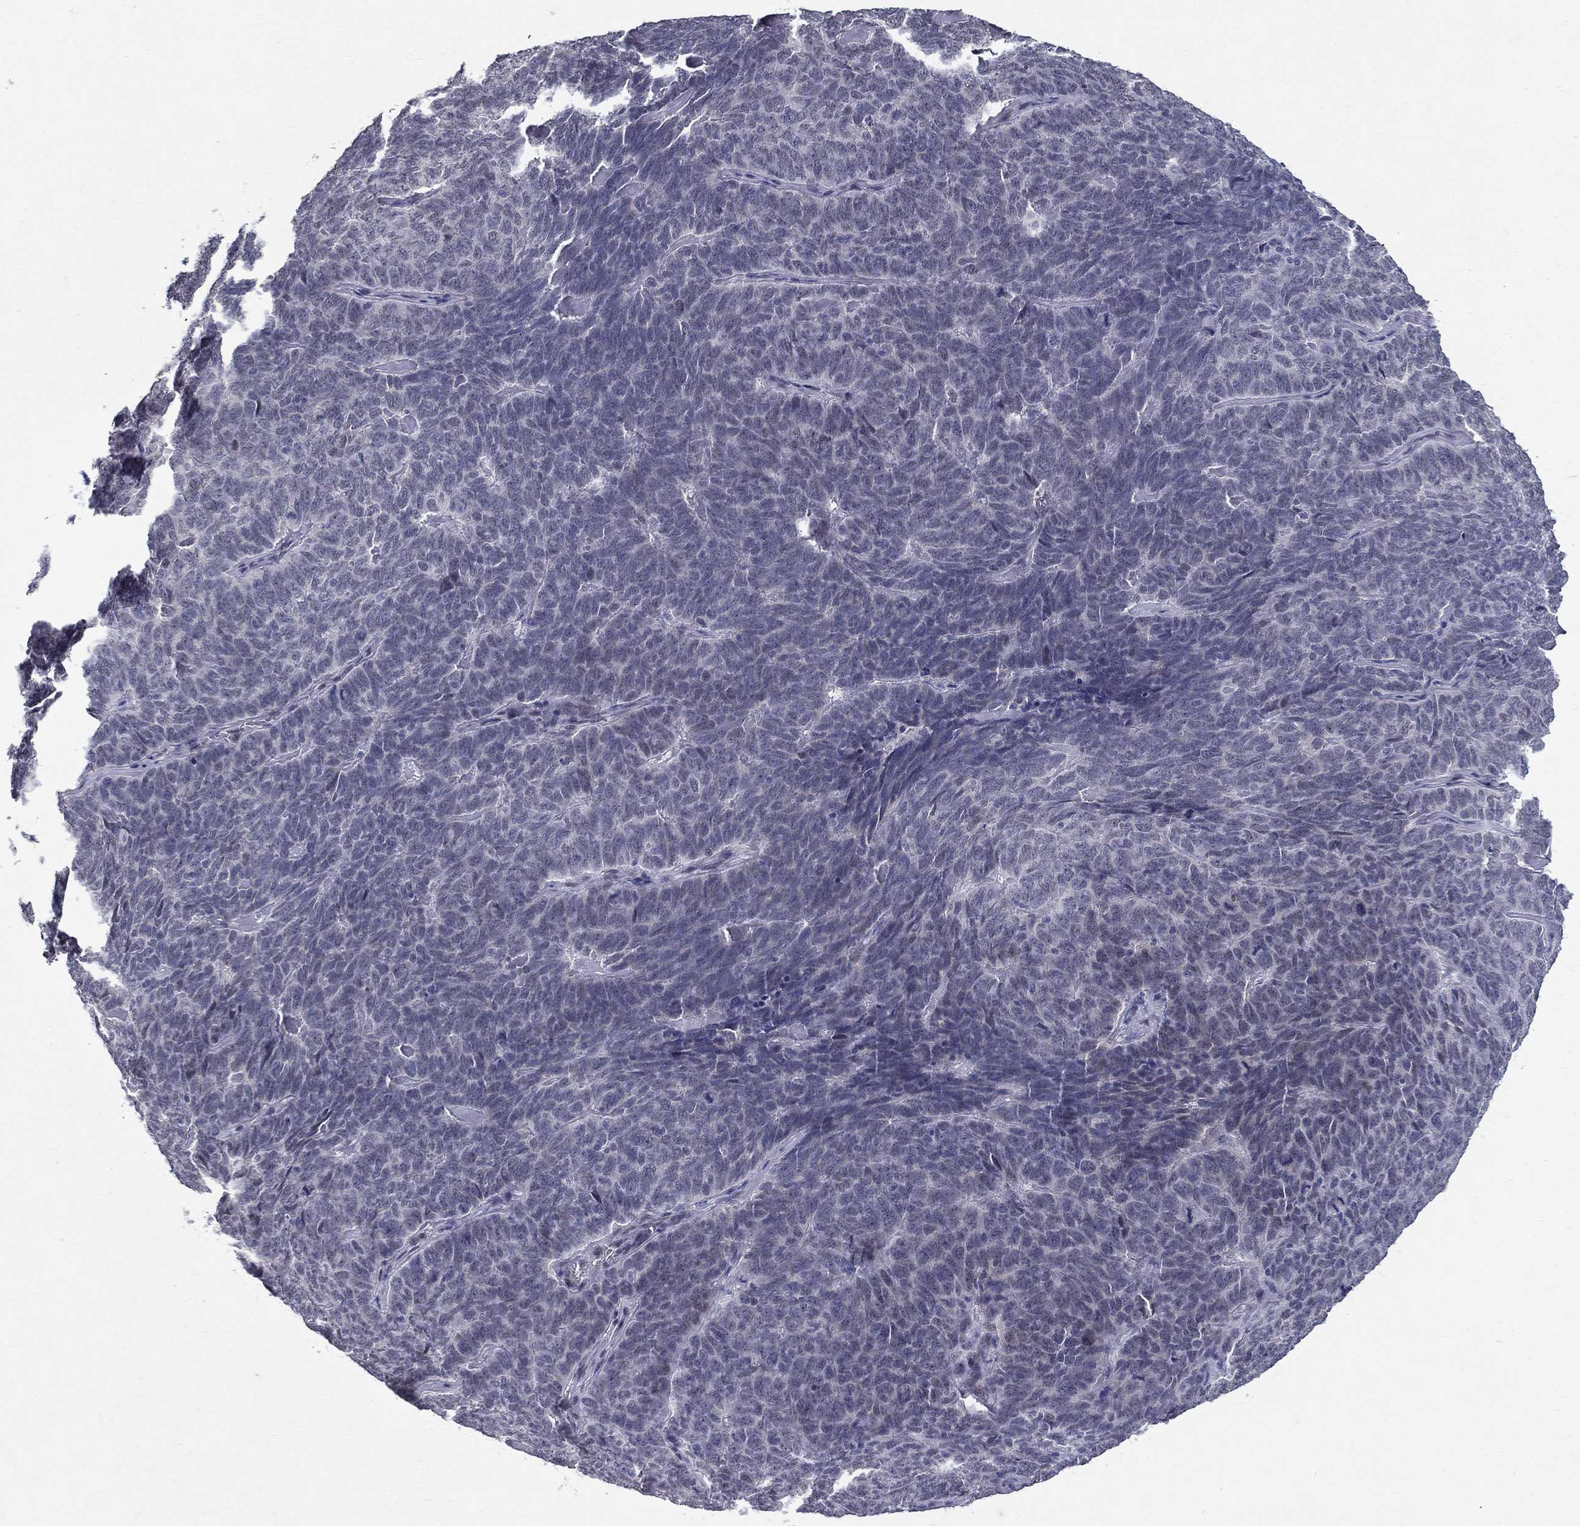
{"staining": {"intensity": "negative", "quantity": "none", "location": "none"}, "tissue": "skin cancer", "cell_type": "Tumor cells", "image_type": "cancer", "snomed": [{"axis": "morphology", "description": "Squamous cell carcinoma, NOS"}, {"axis": "topography", "description": "Skin"}, {"axis": "topography", "description": "Anal"}], "caption": "Tumor cells are negative for protein expression in human skin cancer (squamous cell carcinoma).", "gene": "RBFOX1", "patient": {"sex": "female", "age": 51}}